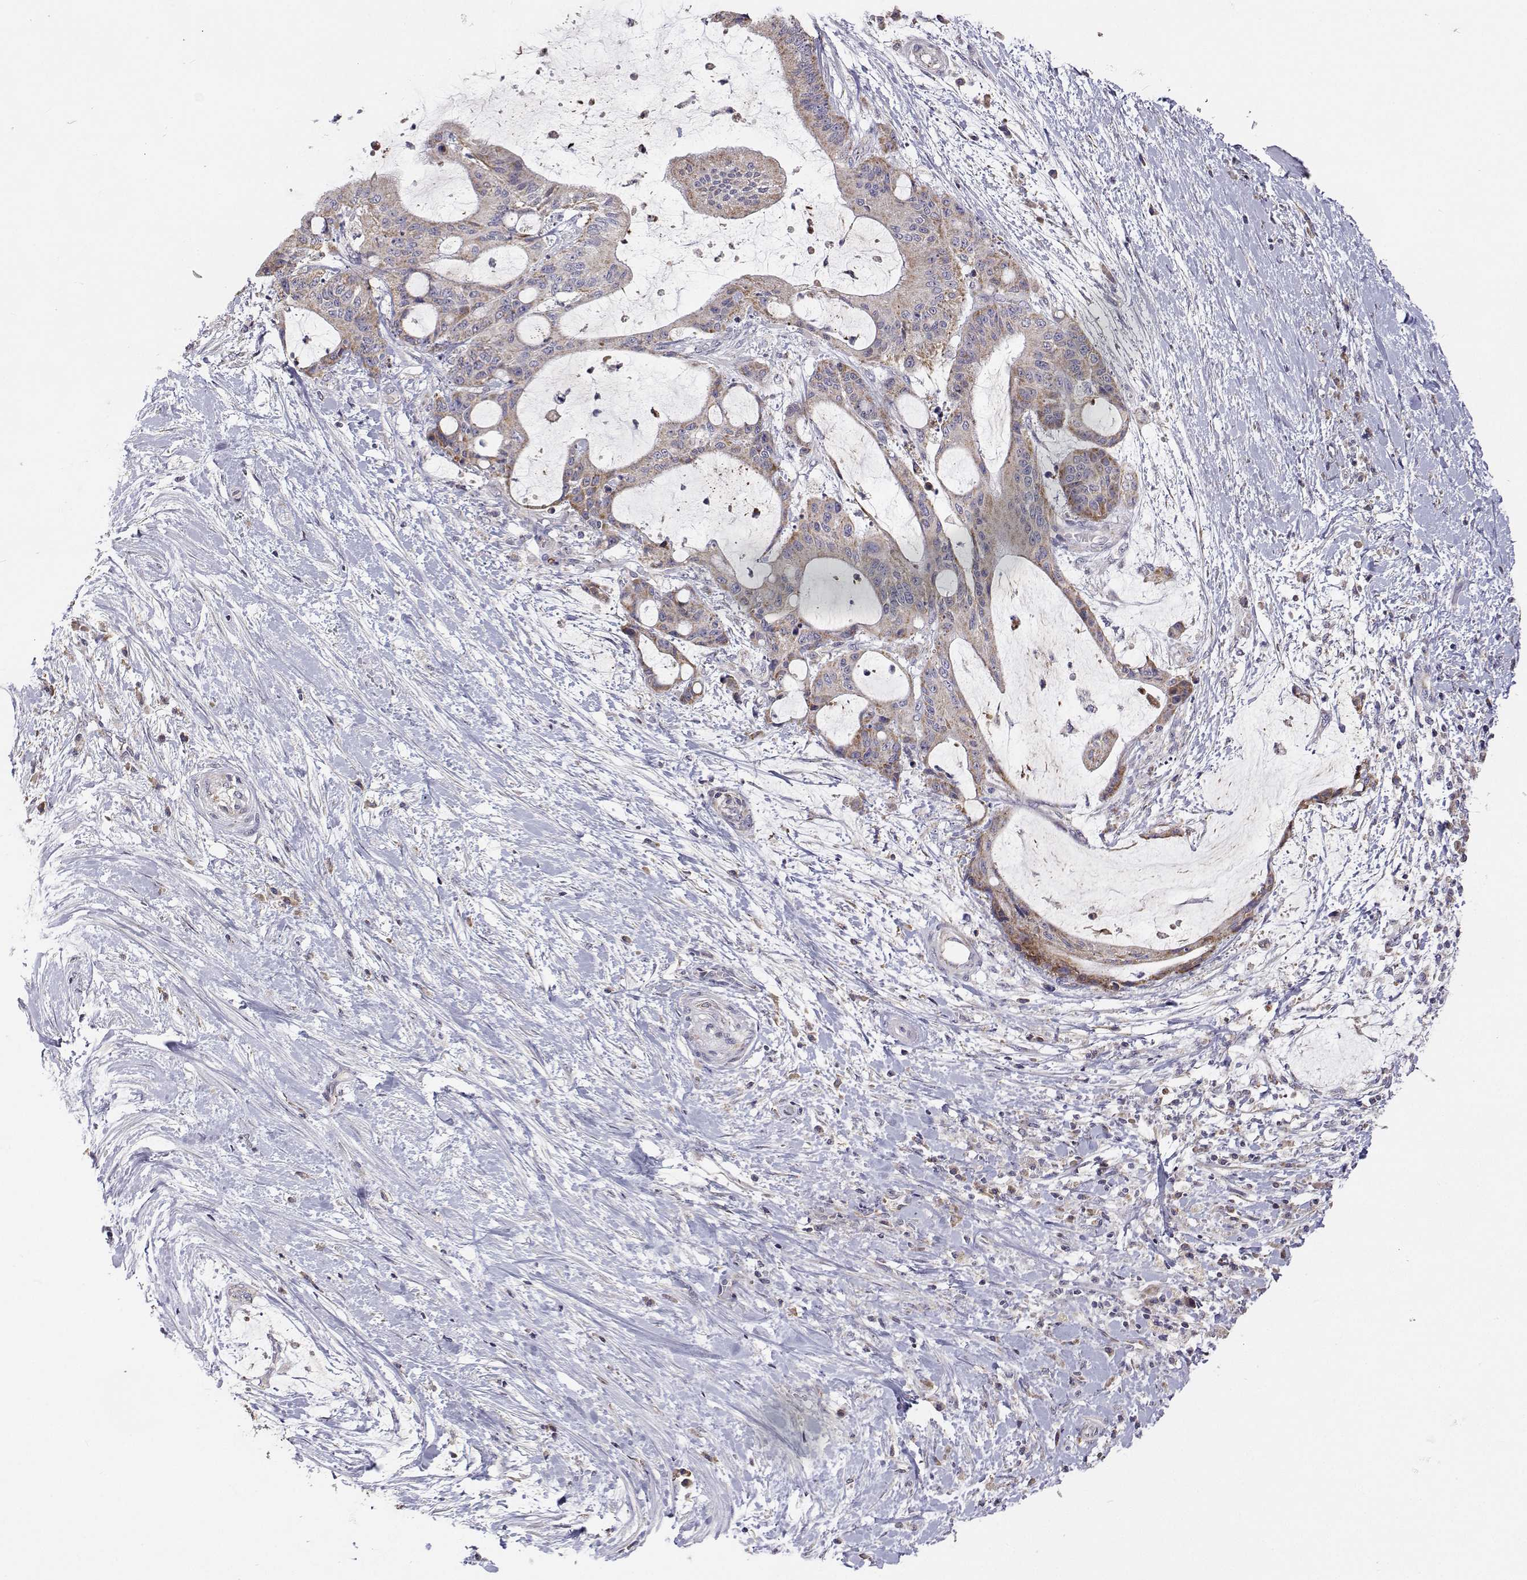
{"staining": {"intensity": "weak", "quantity": "25%-75%", "location": "cytoplasmic/membranous"}, "tissue": "liver cancer", "cell_type": "Tumor cells", "image_type": "cancer", "snomed": [{"axis": "morphology", "description": "Cholangiocarcinoma"}, {"axis": "topography", "description": "Liver"}], "caption": "Liver cancer stained with immunohistochemistry (IHC) exhibits weak cytoplasmic/membranous expression in about 25%-75% of tumor cells. (DAB (3,3'-diaminobenzidine) IHC with brightfield microscopy, high magnification).", "gene": "MRPL3", "patient": {"sex": "female", "age": 73}}